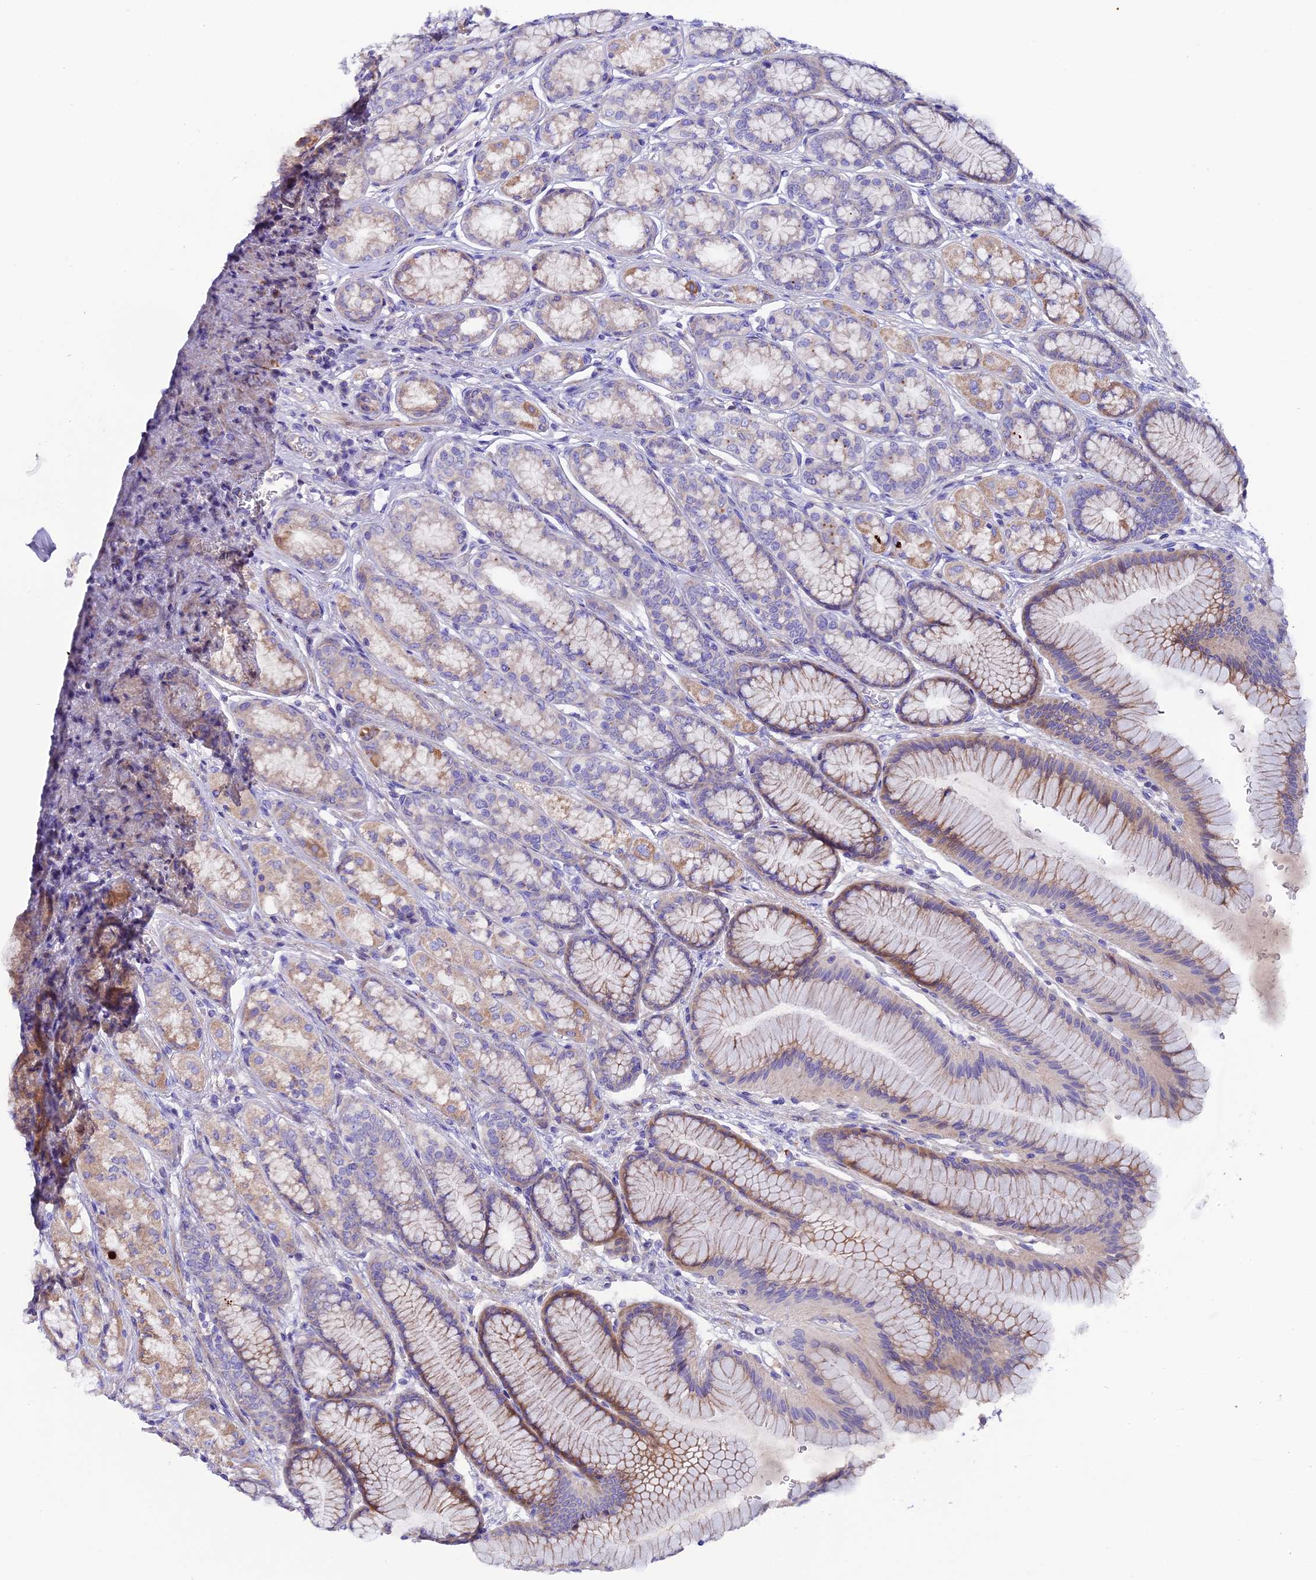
{"staining": {"intensity": "moderate", "quantity": "25%-75%", "location": "cytoplasmic/membranous"}, "tissue": "stomach", "cell_type": "Glandular cells", "image_type": "normal", "snomed": [{"axis": "morphology", "description": "Normal tissue, NOS"}, {"axis": "morphology", "description": "Adenocarcinoma, NOS"}, {"axis": "morphology", "description": "Adenocarcinoma, High grade"}, {"axis": "topography", "description": "Stomach, upper"}, {"axis": "topography", "description": "Stomach"}], "caption": "Immunohistochemistry (IHC) of normal human stomach exhibits medium levels of moderate cytoplasmic/membranous staining in about 25%-75% of glandular cells. (DAB (3,3'-diaminobenzidine) = brown stain, brightfield microscopy at high magnification).", "gene": "PIGU", "patient": {"sex": "female", "age": 65}}